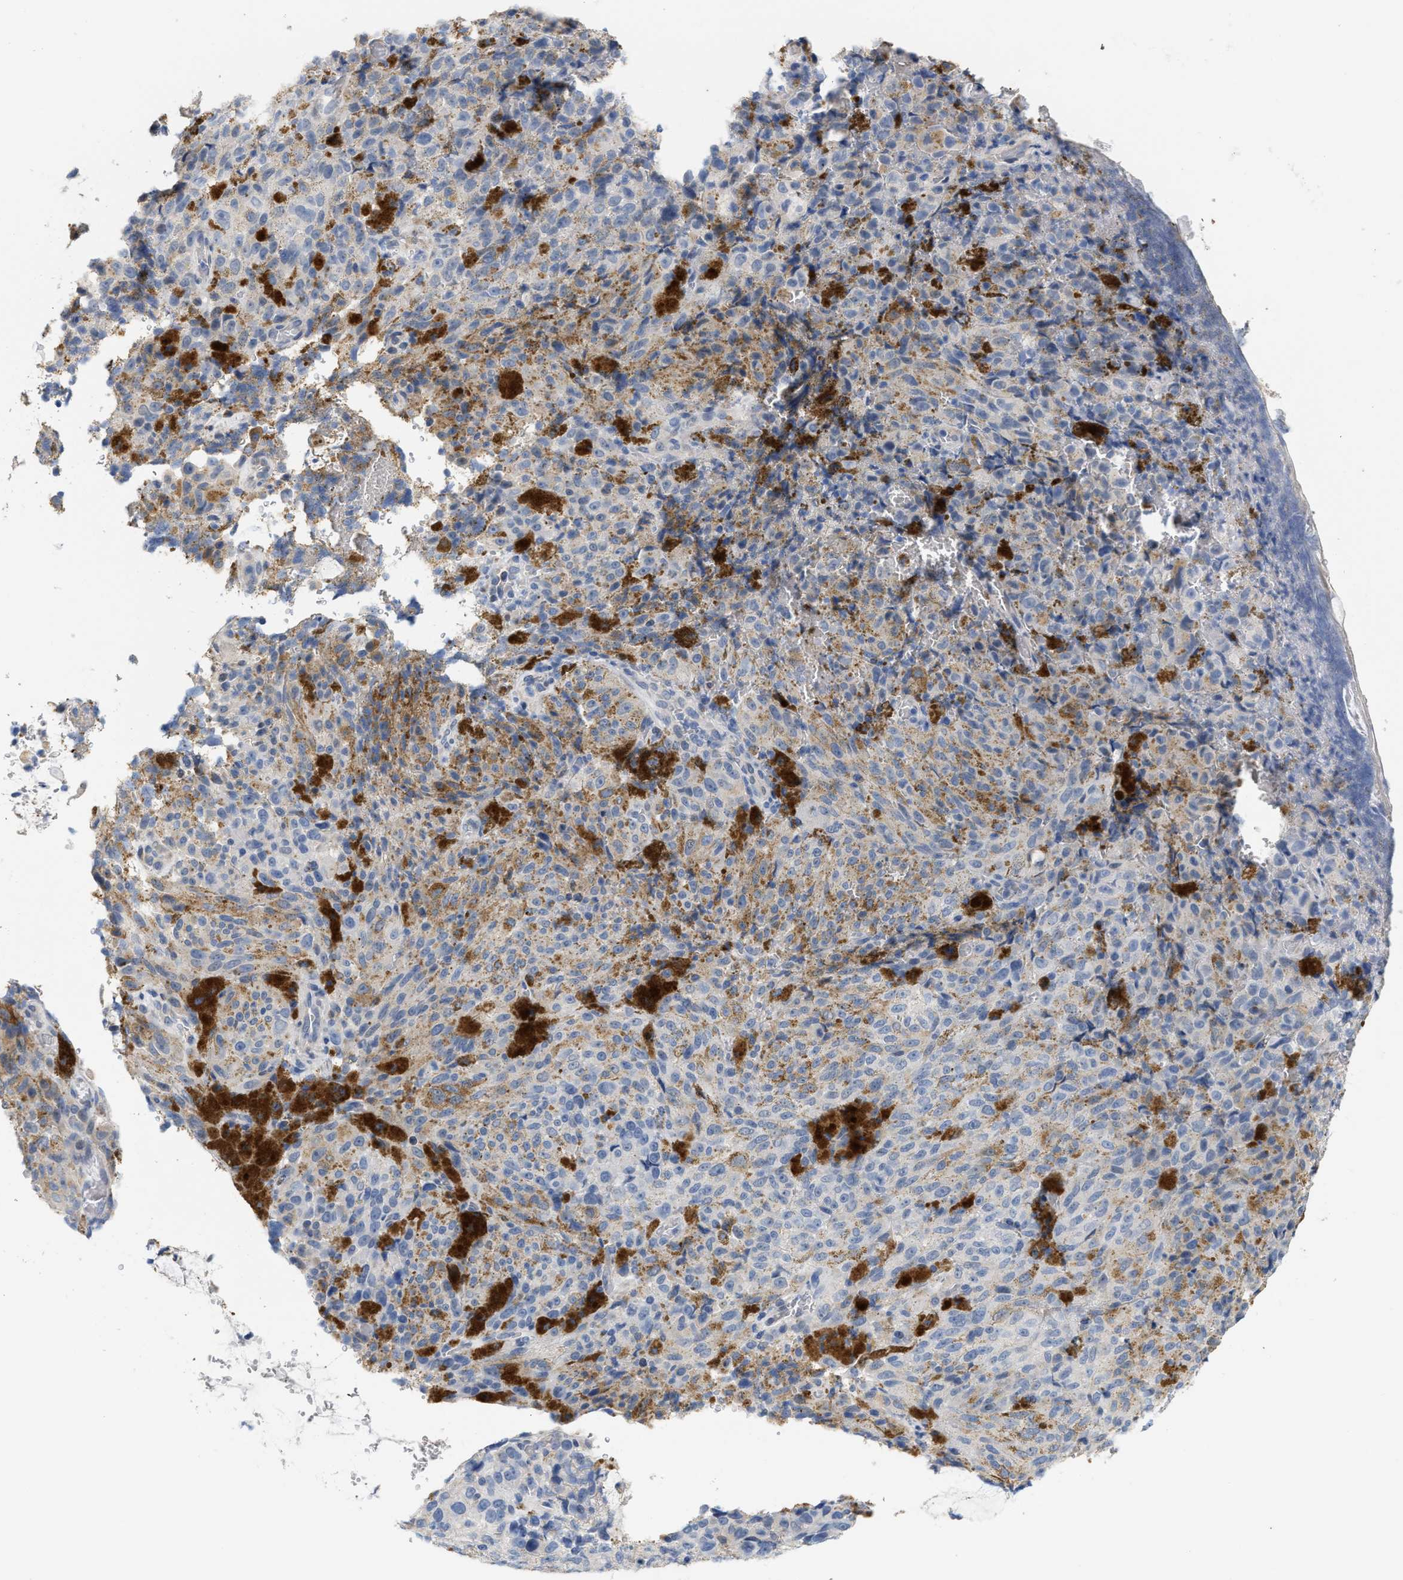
{"staining": {"intensity": "moderate", "quantity": "<25%", "location": "cytoplasmic/membranous"}, "tissue": "melanoma", "cell_type": "Tumor cells", "image_type": "cancer", "snomed": [{"axis": "morphology", "description": "Malignant melanoma, NOS"}, {"axis": "topography", "description": "Rectum"}], "caption": "A brown stain labels moderate cytoplasmic/membranous staining of a protein in melanoma tumor cells.", "gene": "RYR2", "patient": {"sex": "female", "age": 81}}